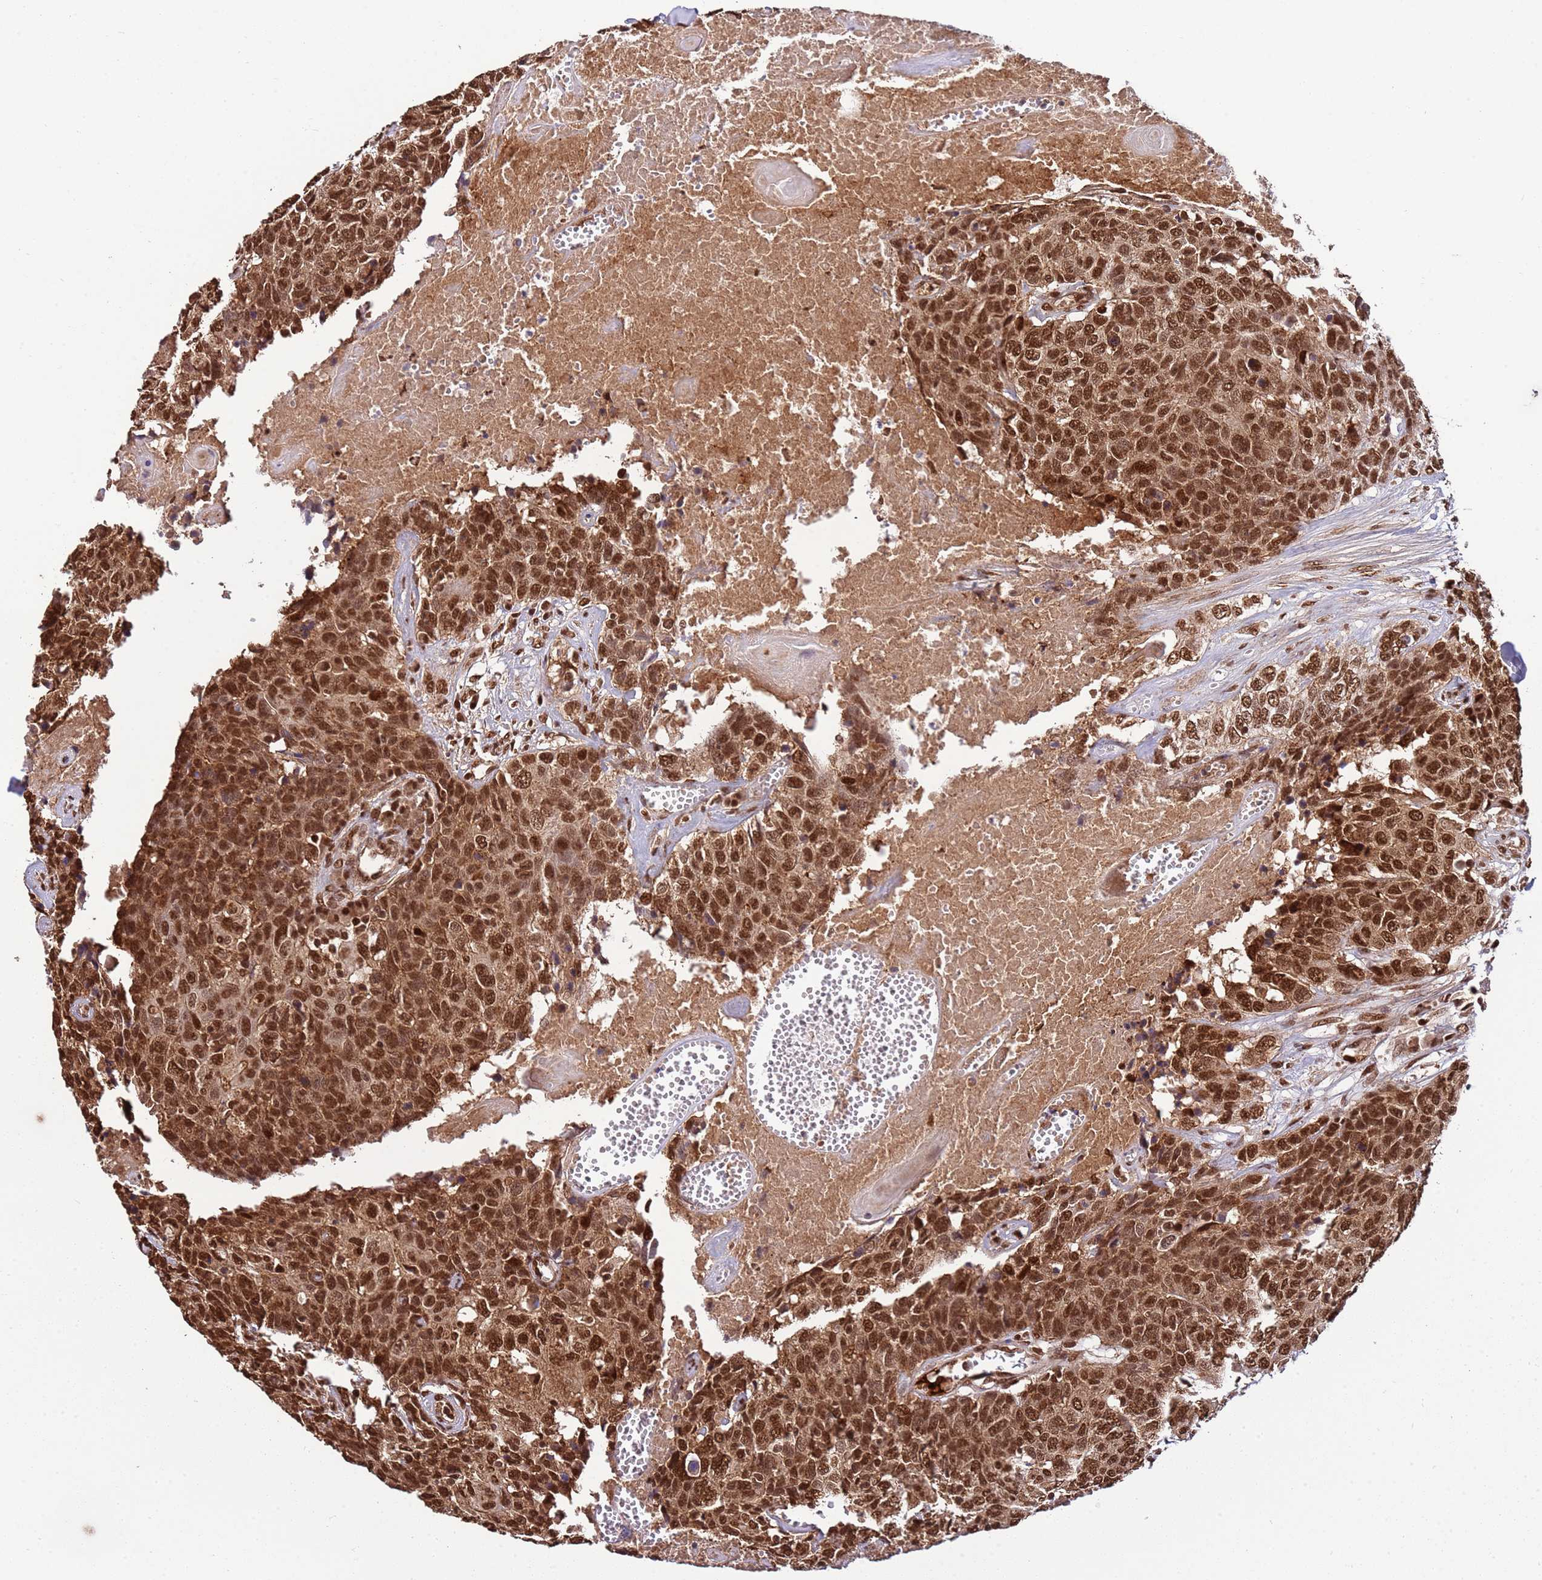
{"staining": {"intensity": "strong", "quantity": ">75%", "location": "nuclear"}, "tissue": "head and neck cancer", "cell_type": "Tumor cells", "image_type": "cancer", "snomed": [{"axis": "morphology", "description": "Squamous cell carcinoma, NOS"}, {"axis": "topography", "description": "Head-Neck"}], "caption": "Head and neck cancer was stained to show a protein in brown. There is high levels of strong nuclear expression in approximately >75% of tumor cells.", "gene": "ZBTB12", "patient": {"sex": "male", "age": 66}}